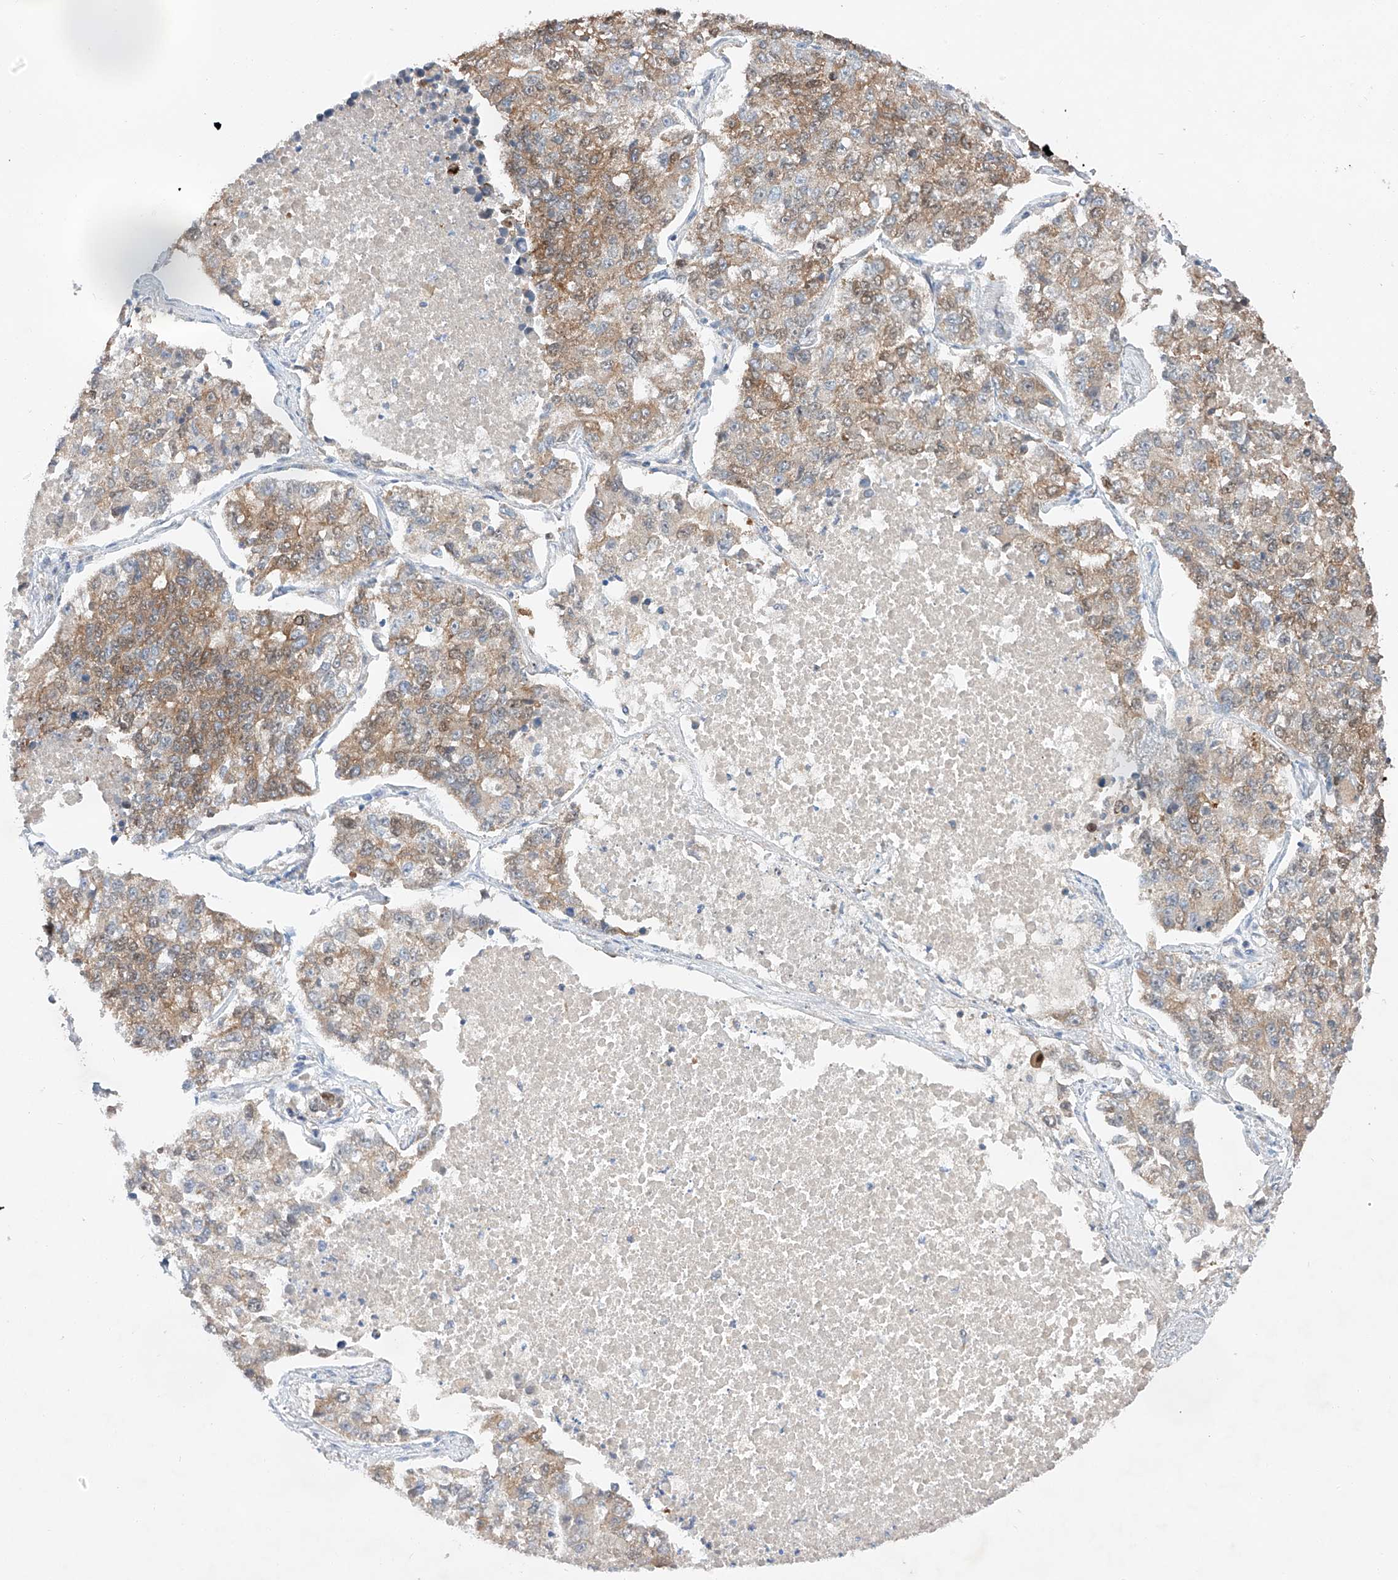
{"staining": {"intensity": "moderate", "quantity": "25%-75%", "location": "cytoplasmic/membranous"}, "tissue": "lung cancer", "cell_type": "Tumor cells", "image_type": "cancer", "snomed": [{"axis": "morphology", "description": "Adenocarcinoma, NOS"}, {"axis": "topography", "description": "Lung"}], "caption": "Human lung adenocarcinoma stained with a protein marker displays moderate staining in tumor cells.", "gene": "RUSC1", "patient": {"sex": "male", "age": 49}}